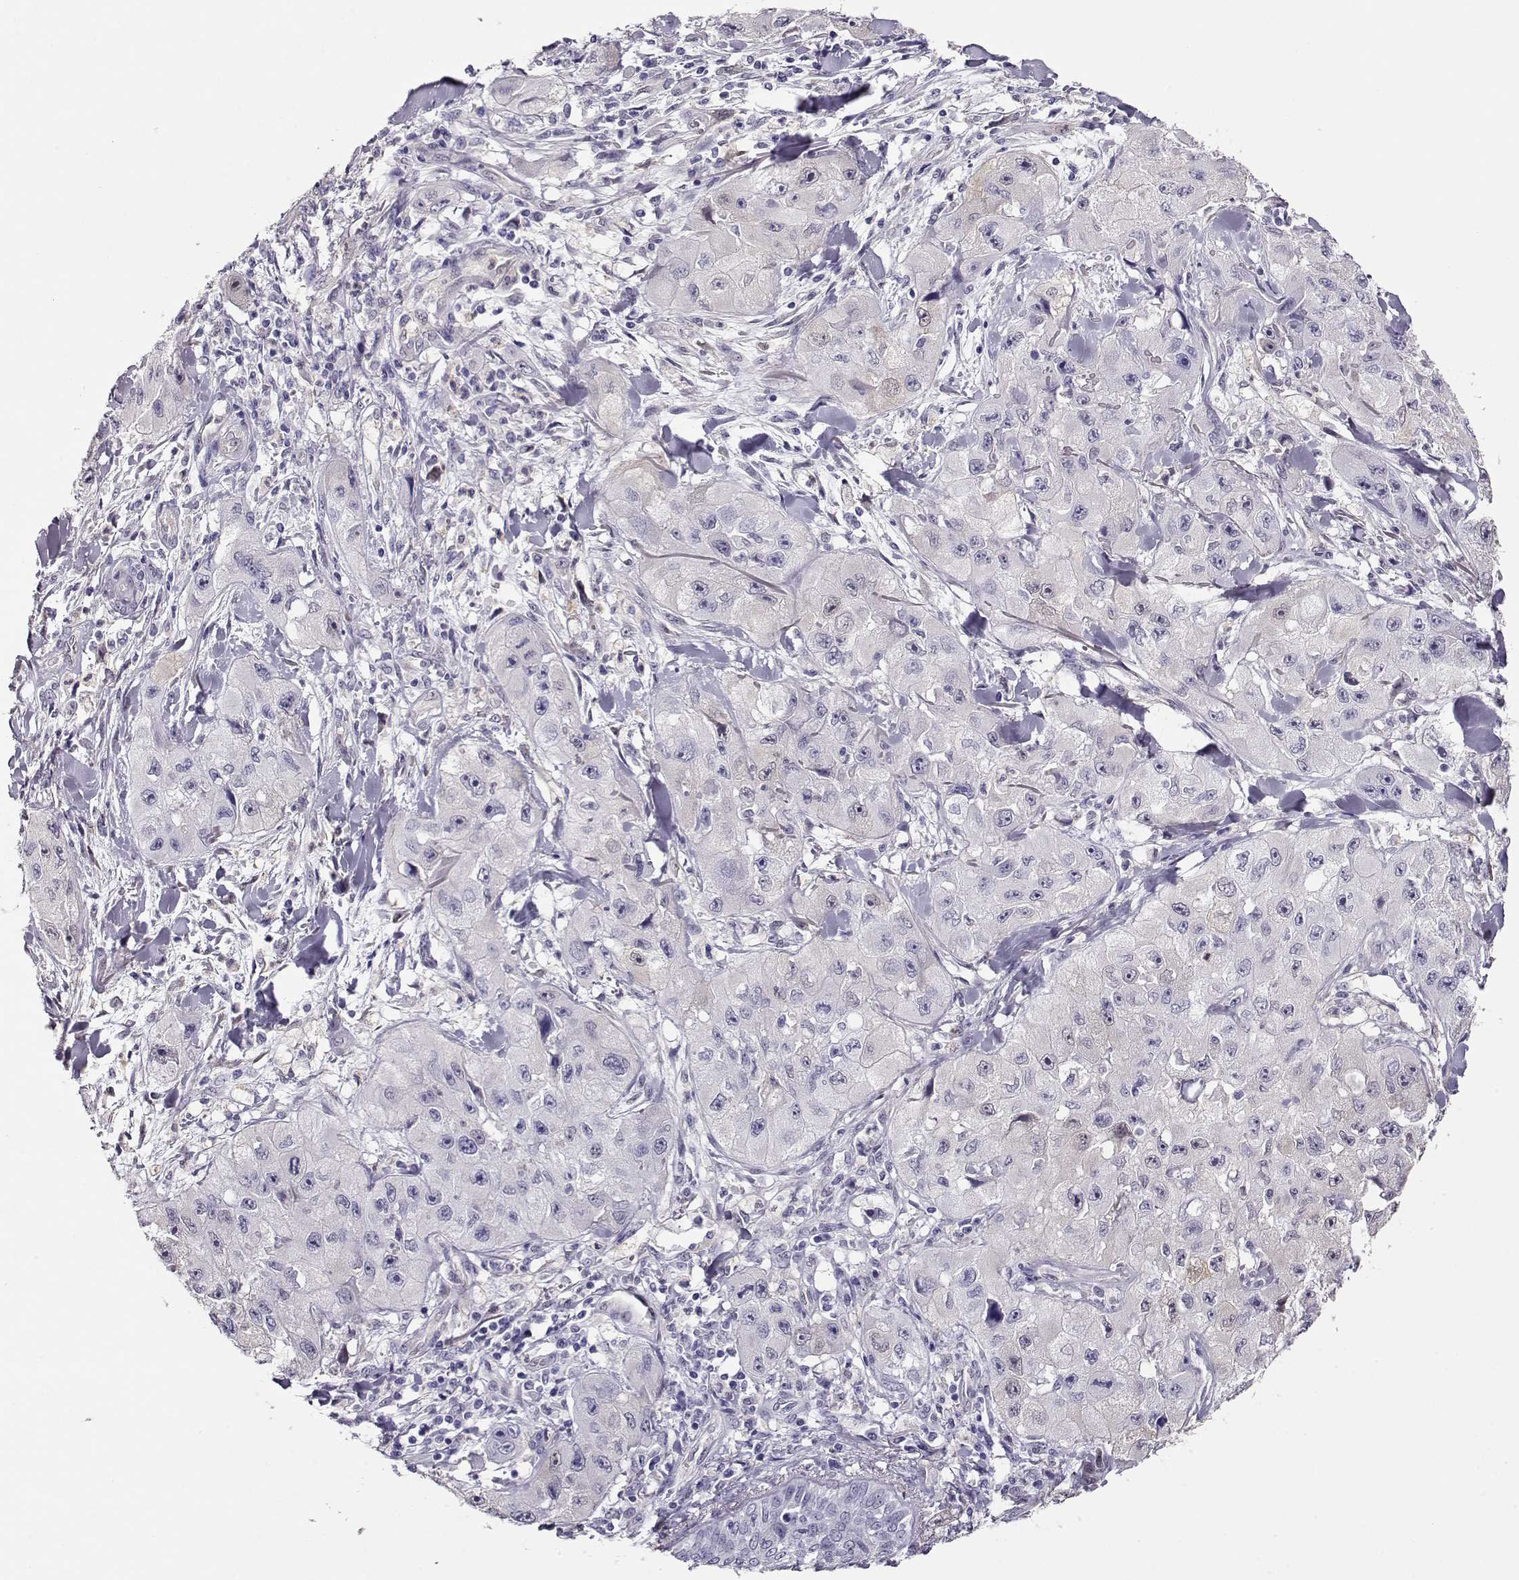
{"staining": {"intensity": "negative", "quantity": "none", "location": "none"}, "tissue": "skin cancer", "cell_type": "Tumor cells", "image_type": "cancer", "snomed": [{"axis": "morphology", "description": "Squamous cell carcinoma, NOS"}, {"axis": "topography", "description": "Skin"}, {"axis": "topography", "description": "Subcutis"}], "caption": "Tumor cells show no significant protein expression in squamous cell carcinoma (skin). (DAB (3,3'-diaminobenzidine) IHC visualized using brightfield microscopy, high magnification).", "gene": "CCR8", "patient": {"sex": "male", "age": 73}}